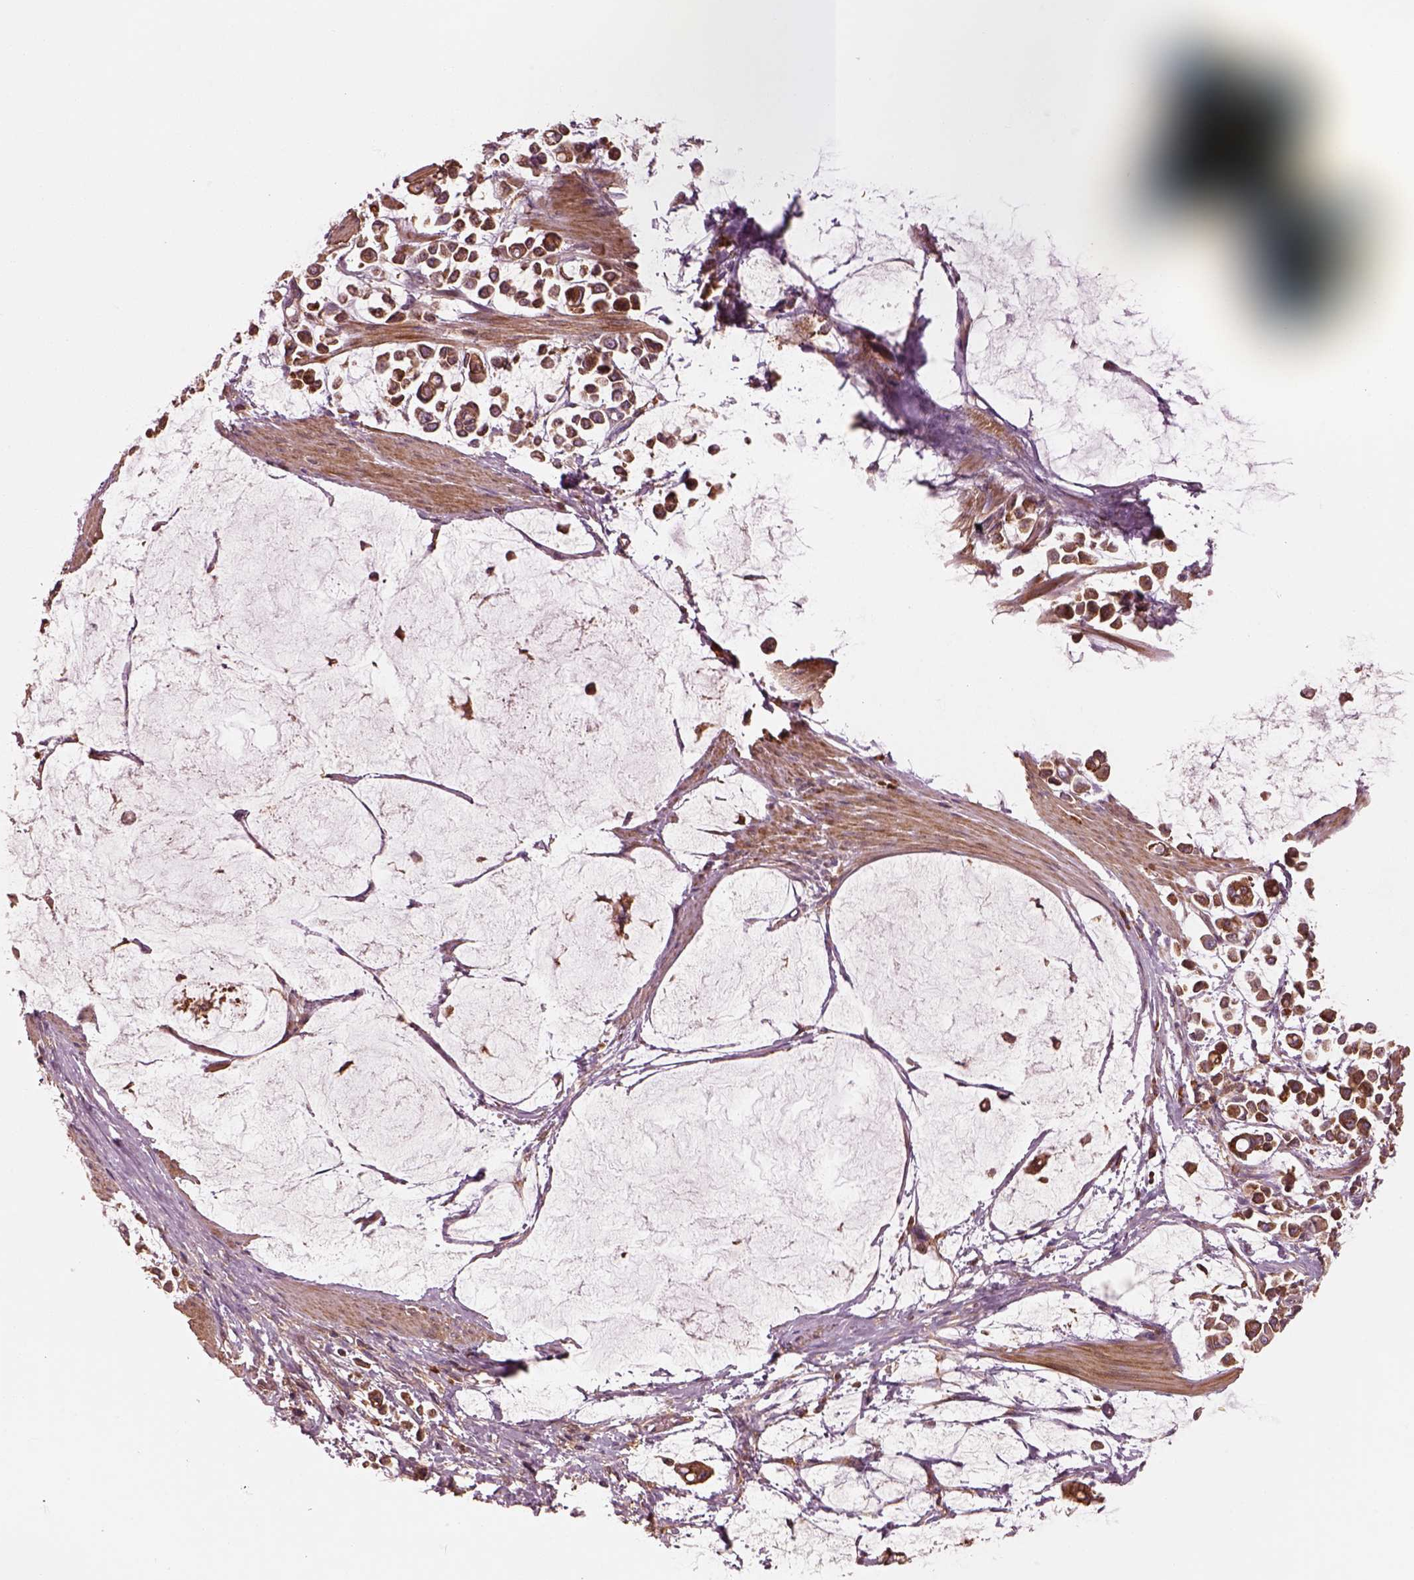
{"staining": {"intensity": "strong", "quantity": ">75%", "location": "cytoplasmic/membranous"}, "tissue": "stomach cancer", "cell_type": "Tumor cells", "image_type": "cancer", "snomed": [{"axis": "morphology", "description": "Adenocarcinoma, NOS"}, {"axis": "topography", "description": "Stomach"}], "caption": "An immunohistochemistry (IHC) image of tumor tissue is shown. Protein staining in brown labels strong cytoplasmic/membranous positivity in stomach cancer within tumor cells.", "gene": "ASCC2", "patient": {"sex": "male", "age": 82}}